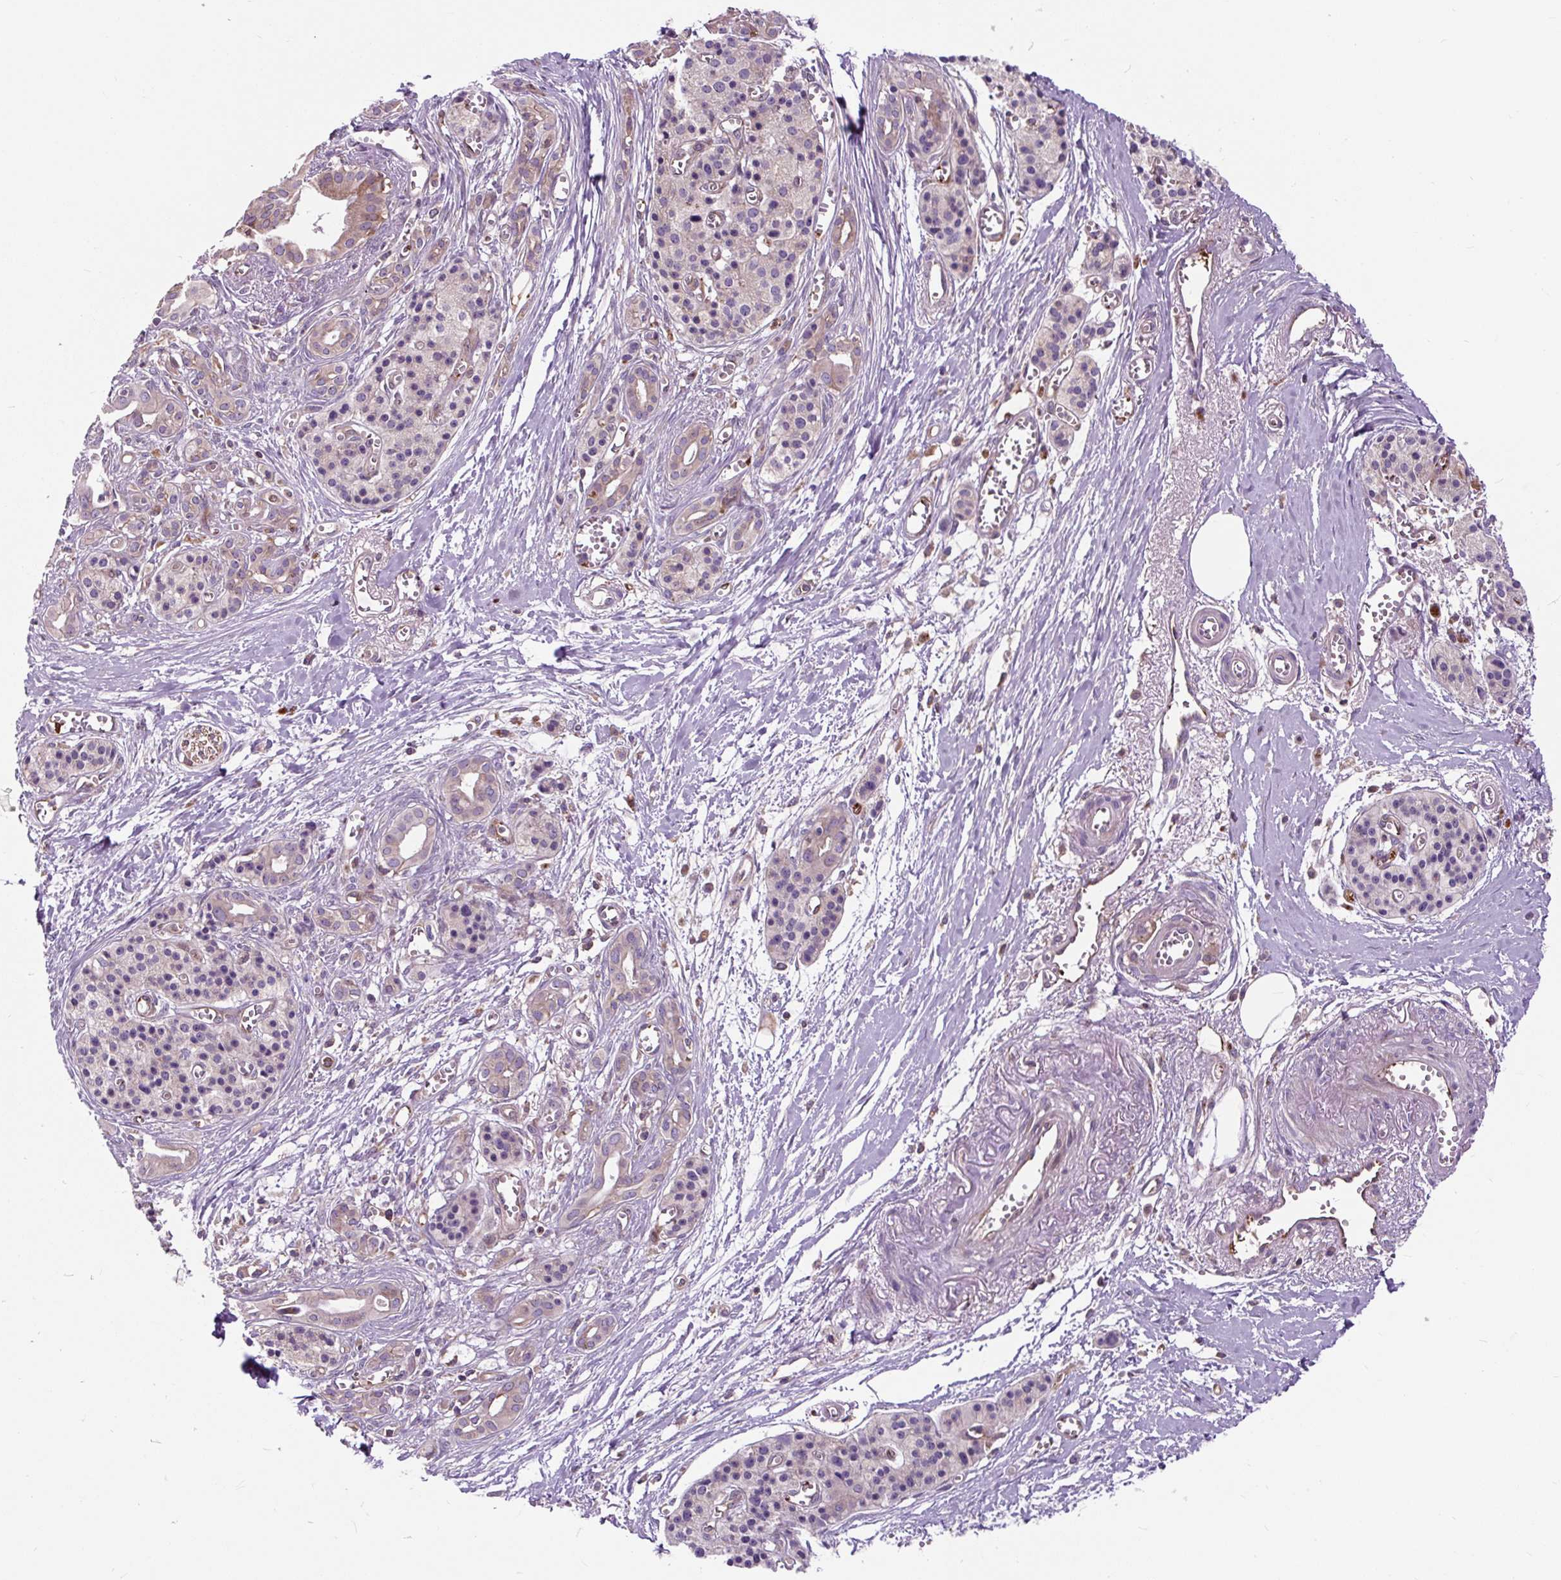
{"staining": {"intensity": "weak", "quantity": "25%-75%", "location": "cytoplasmic/membranous"}, "tissue": "pancreatic cancer", "cell_type": "Tumor cells", "image_type": "cancer", "snomed": [{"axis": "morphology", "description": "Adenocarcinoma, NOS"}, {"axis": "topography", "description": "Pancreas"}], "caption": "An immunohistochemistry (IHC) histopathology image of neoplastic tissue is shown. Protein staining in brown highlights weak cytoplasmic/membranous positivity in pancreatic cancer (adenocarcinoma) within tumor cells.", "gene": "PCDHGB3", "patient": {"sex": "male", "age": 71}}